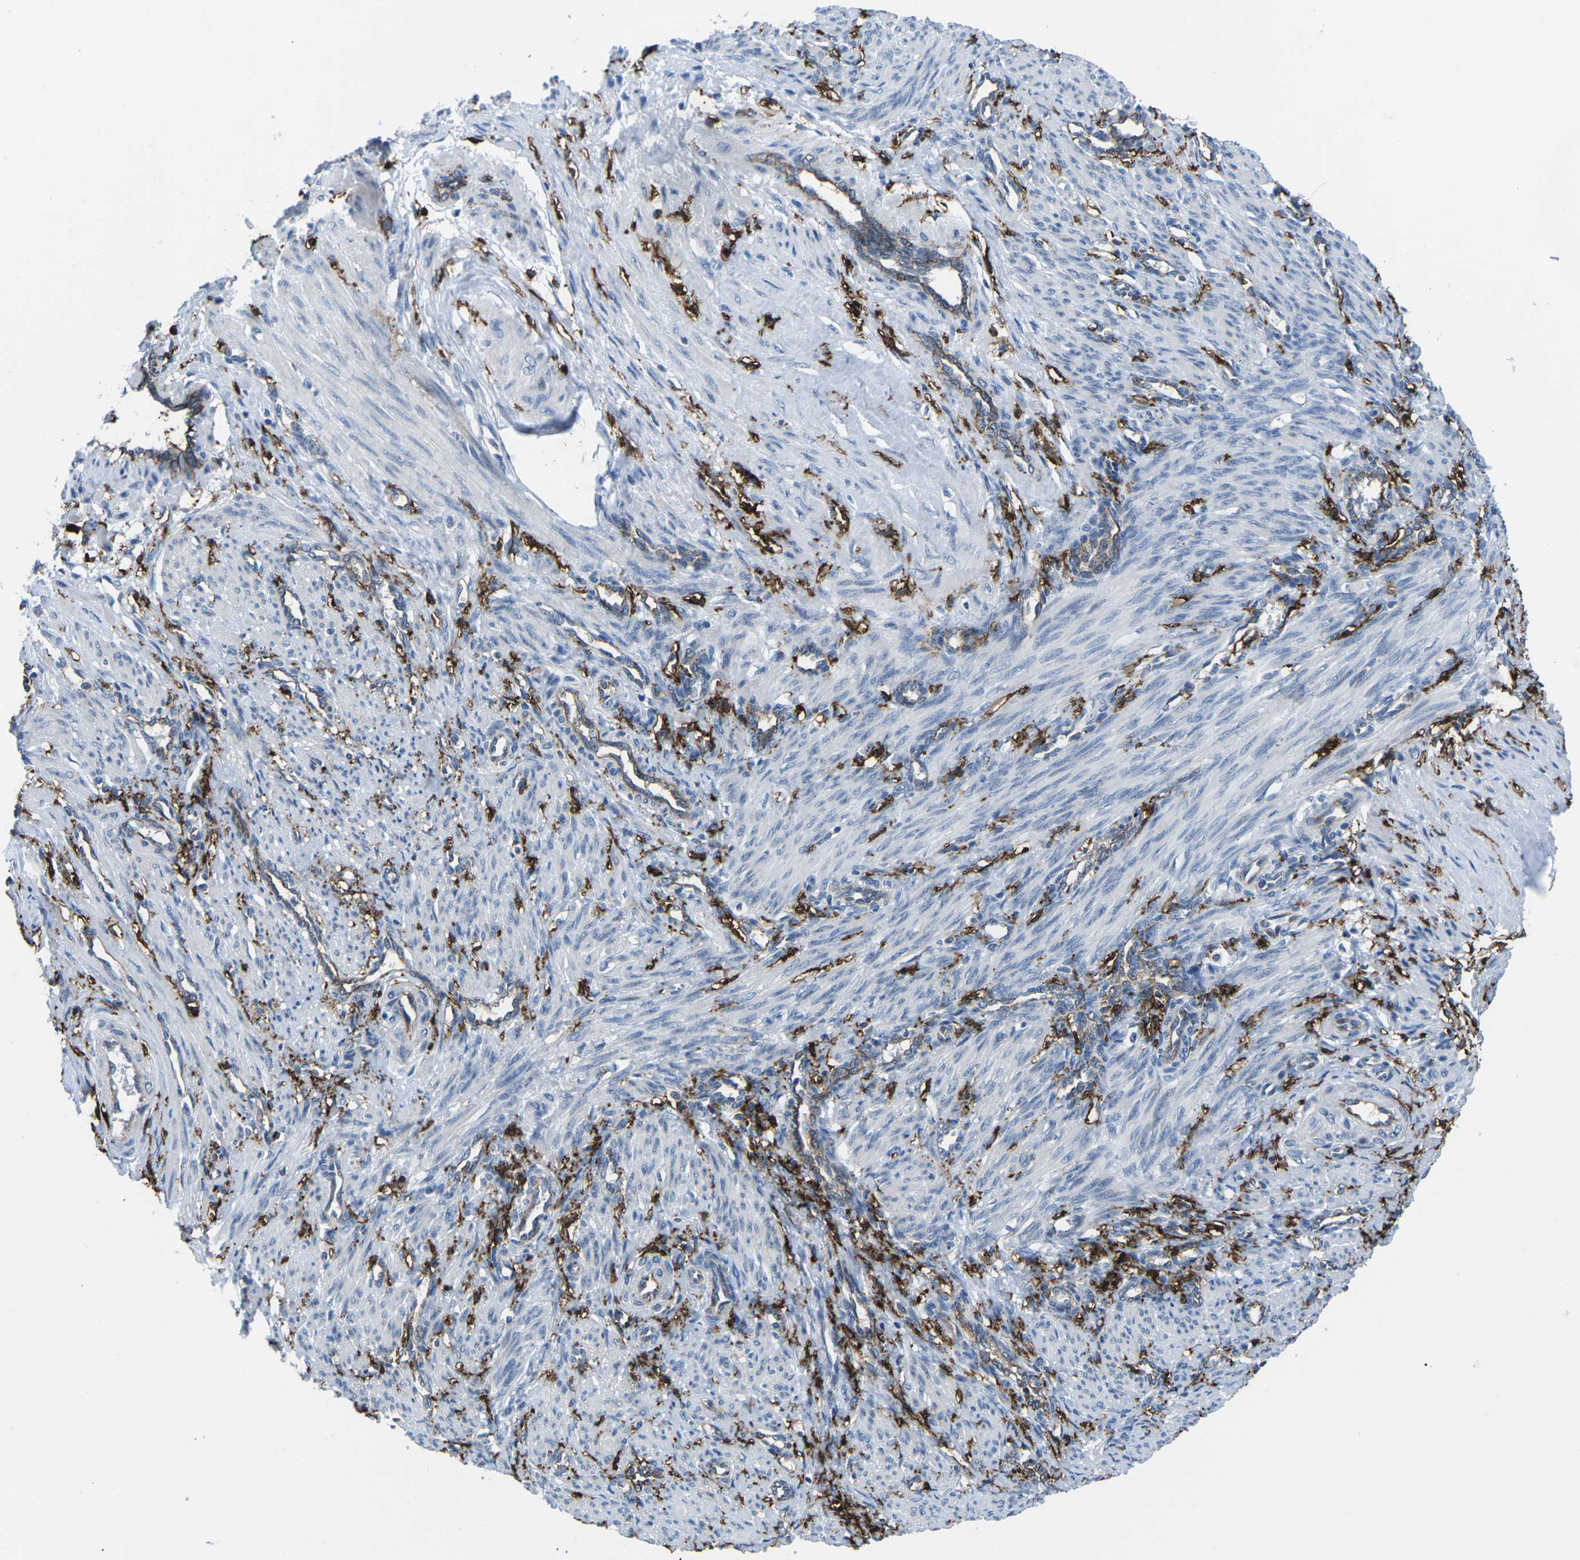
{"staining": {"intensity": "negative", "quantity": "none", "location": "none"}, "tissue": "smooth muscle", "cell_type": "Smooth muscle cells", "image_type": "normal", "snomed": [{"axis": "morphology", "description": "Normal tissue, NOS"}, {"axis": "topography", "description": "Endometrium"}], "caption": "Immunohistochemical staining of unremarkable smooth muscle shows no significant staining in smooth muscle cells.", "gene": "PTPN1", "patient": {"sex": "female", "age": 33}}